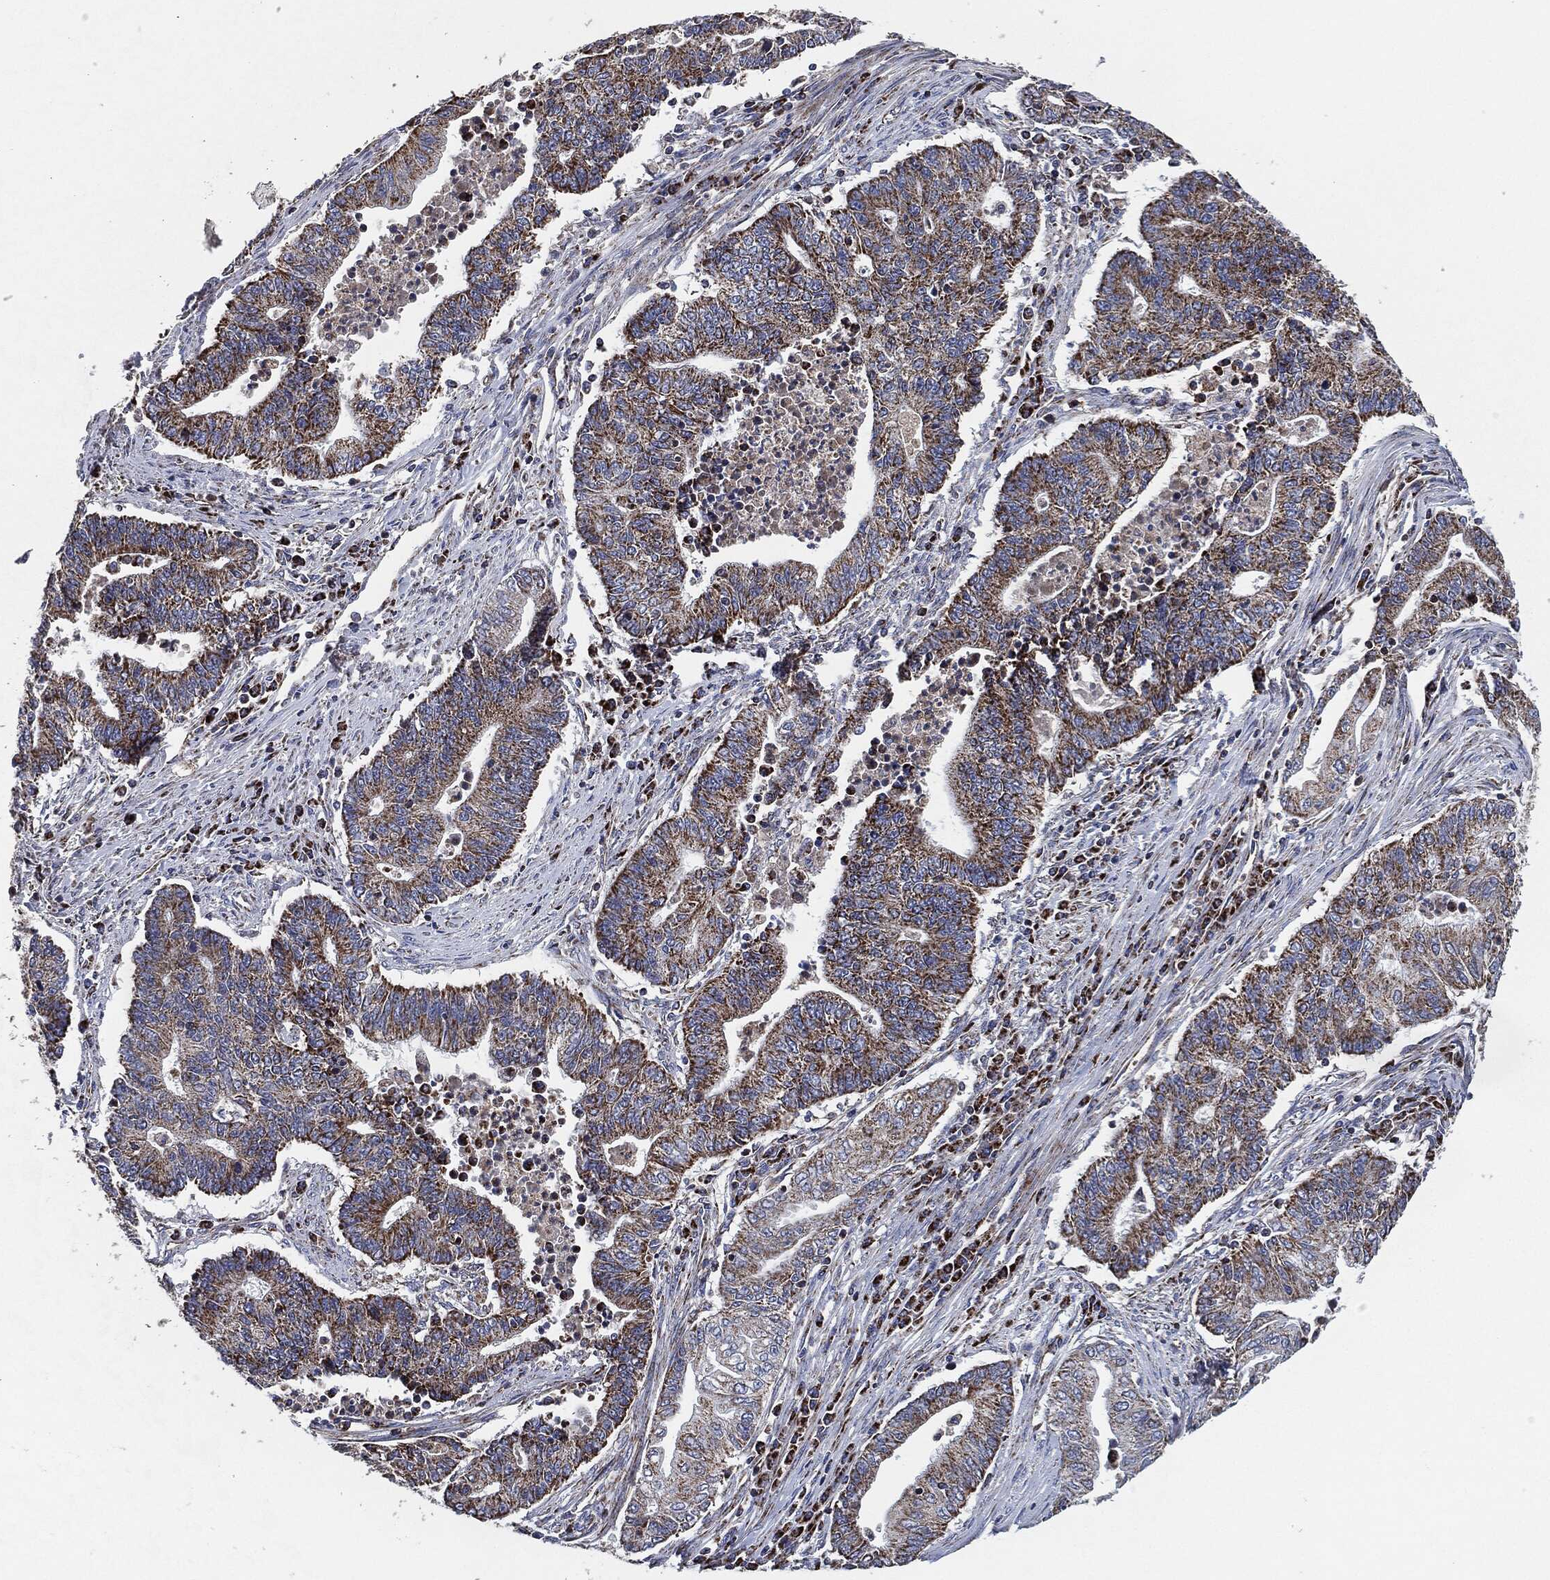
{"staining": {"intensity": "moderate", "quantity": ">75%", "location": "cytoplasmic/membranous"}, "tissue": "endometrial cancer", "cell_type": "Tumor cells", "image_type": "cancer", "snomed": [{"axis": "morphology", "description": "Adenocarcinoma, NOS"}, {"axis": "topography", "description": "Uterus"}, {"axis": "topography", "description": "Endometrium"}], "caption": "DAB immunohistochemical staining of endometrial cancer (adenocarcinoma) exhibits moderate cytoplasmic/membranous protein staining in about >75% of tumor cells.", "gene": "NDUFV2", "patient": {"sex": "female", "age": 54}}